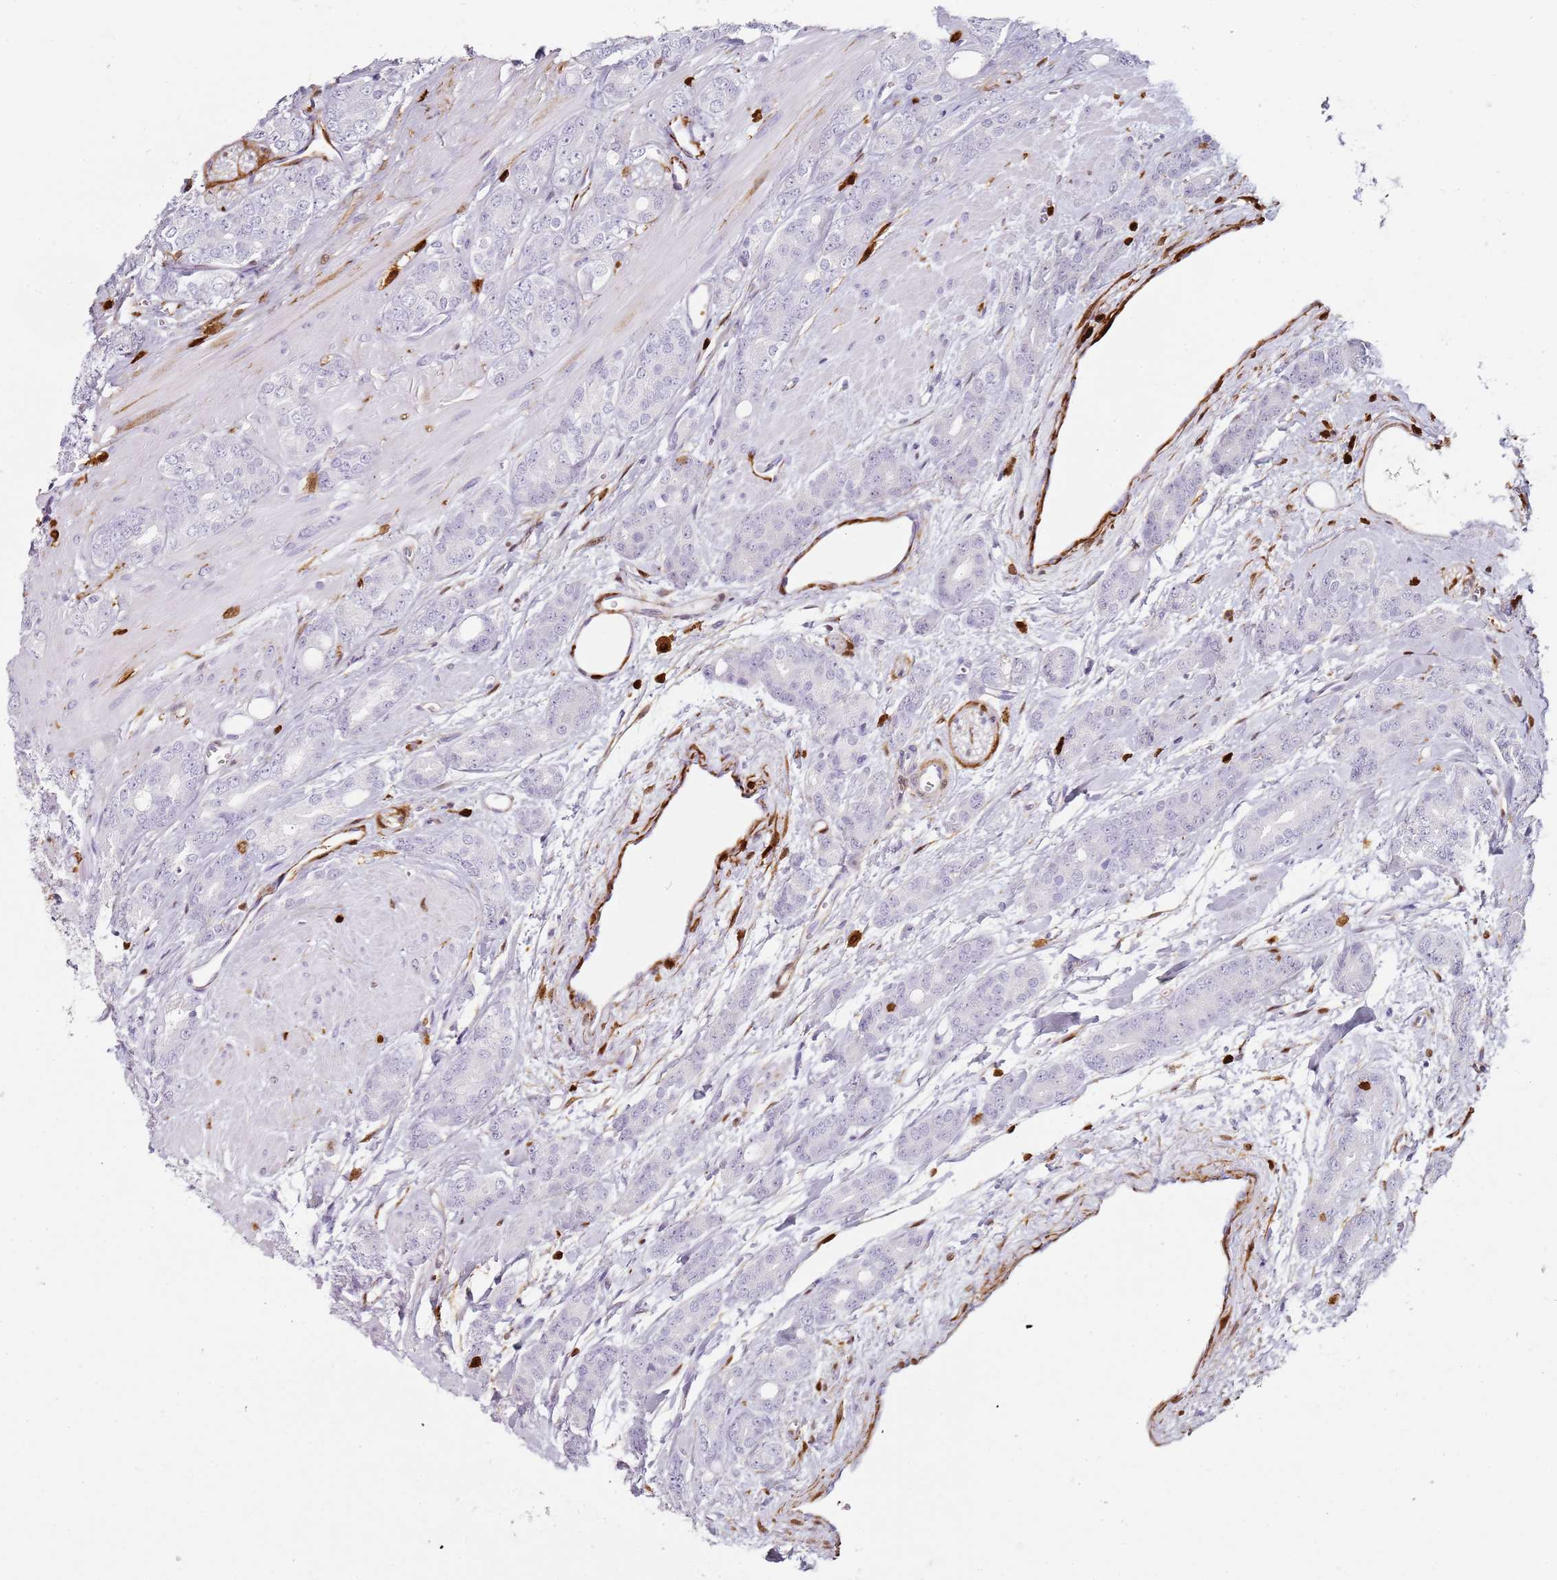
{"staining": {"intensity": "negative", "quantity": "none", "location": "none"}, "tissue": "prostate cancer", "cell_type": "Tumor cells", "image_type": "cancer", "snomed": [{"axis": "morphology", "description": "Adenocarcinoma, High grade"}, {"axis": "topography", "description": "Prostate"}], "caption": "A photomicrograph of prostate adenocarcinoma (high-grade) stained for a protein exhibits no brown staining in tumor cells.", "gene": "S100A4", "patient": {"sex": "male", "age": 62}}